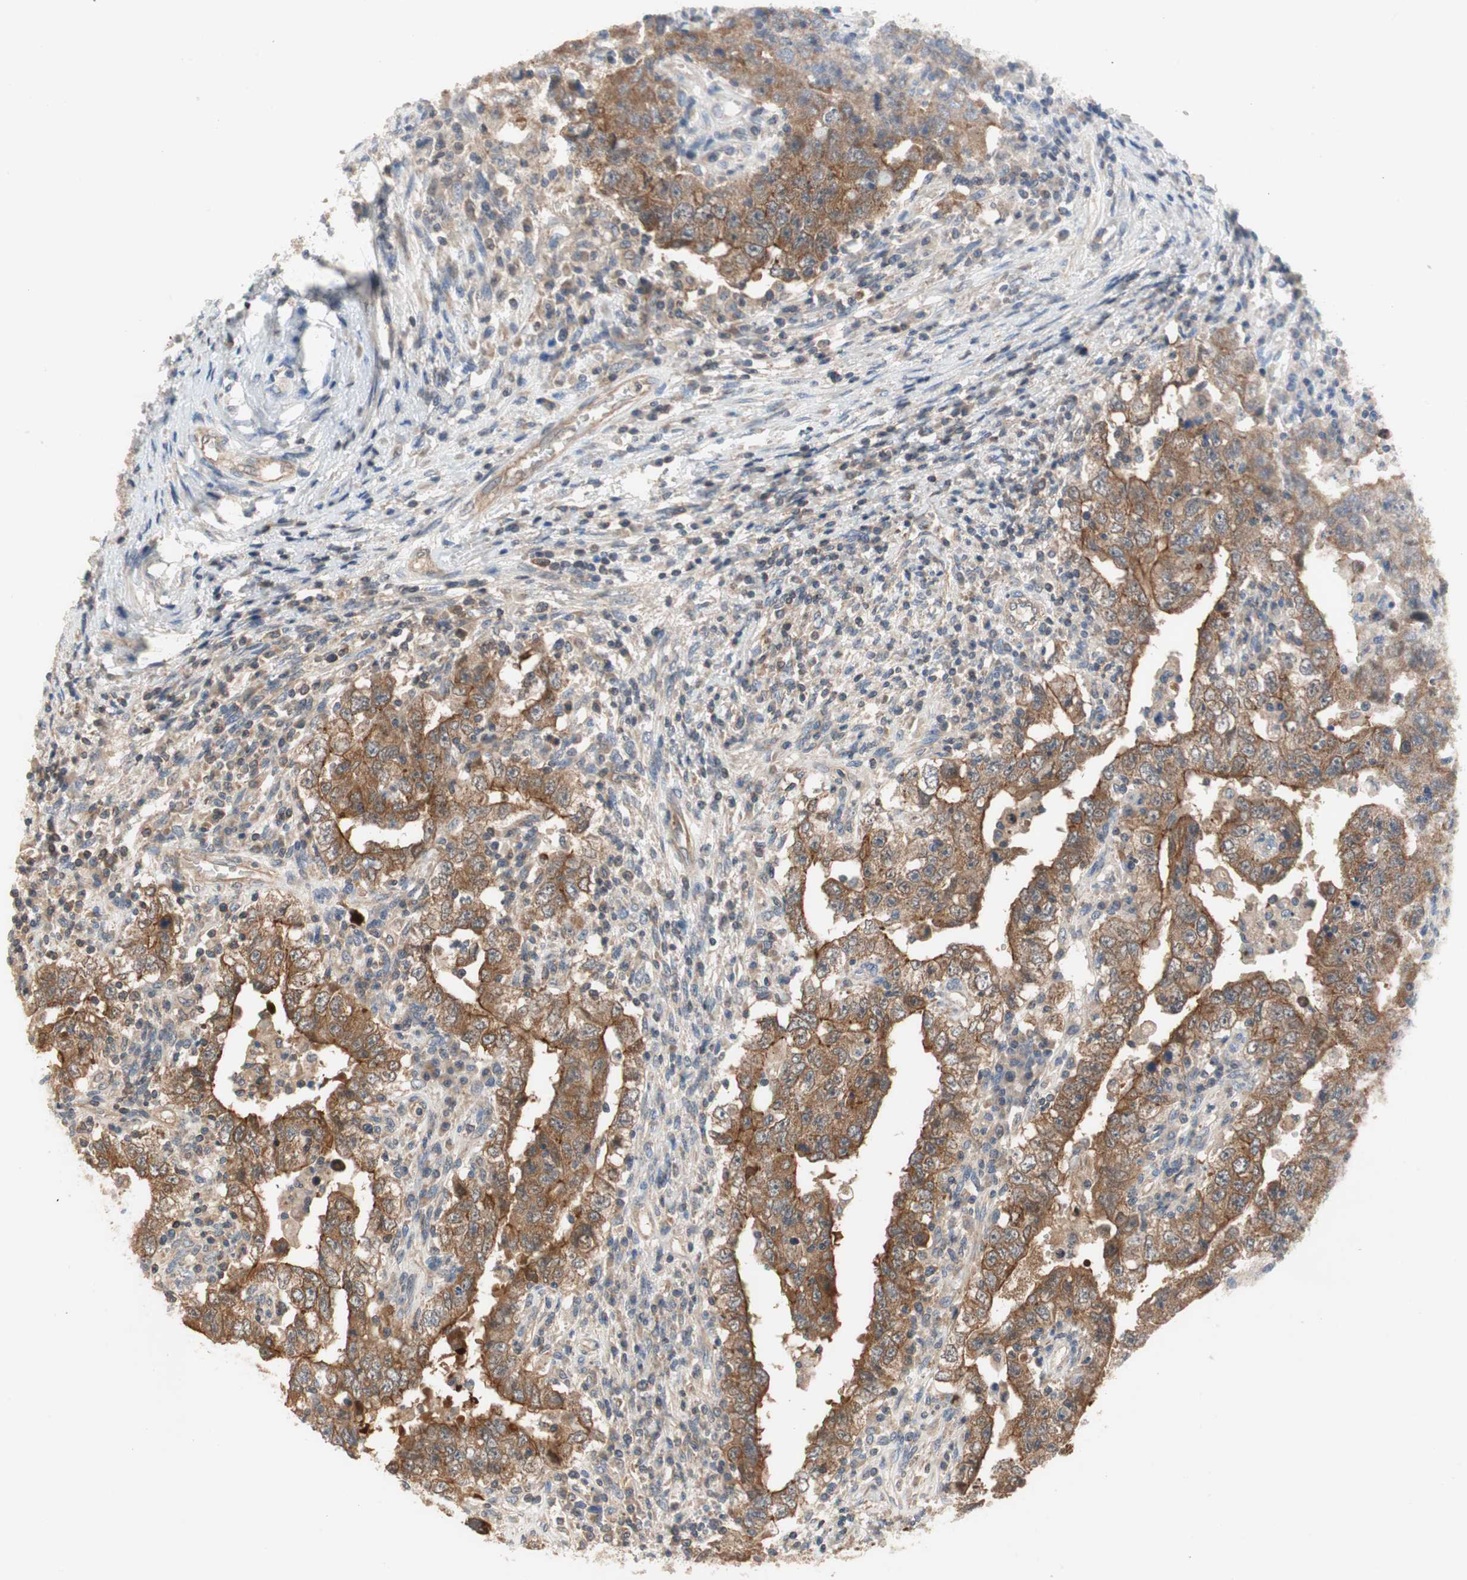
{"staining": {"intensity": "strong", "quantity": ">75%", "location": "cytoplasmic/membranous"}, "tissue": "testis cancer", "cell_type": "Tumor cells", "image_type": "cancer", "snomed": [{"axis": "morphology", "description": "Carcinoma, Embryonal, NOS"}, {"axis": "topography", "description": "Testis"}], "caption": "An IHC photomicrograph of neoplastic tissue is shown. Protein staining in brown shows strong cytoplasmic/membranous positivity in testis embryonal carcinoma within tumor cells. (brown staining indicates protein expression, while blue staining denotes nuclei).", "gene": "MAP4K2", "patient": {"sex": "male", "age": 26}}